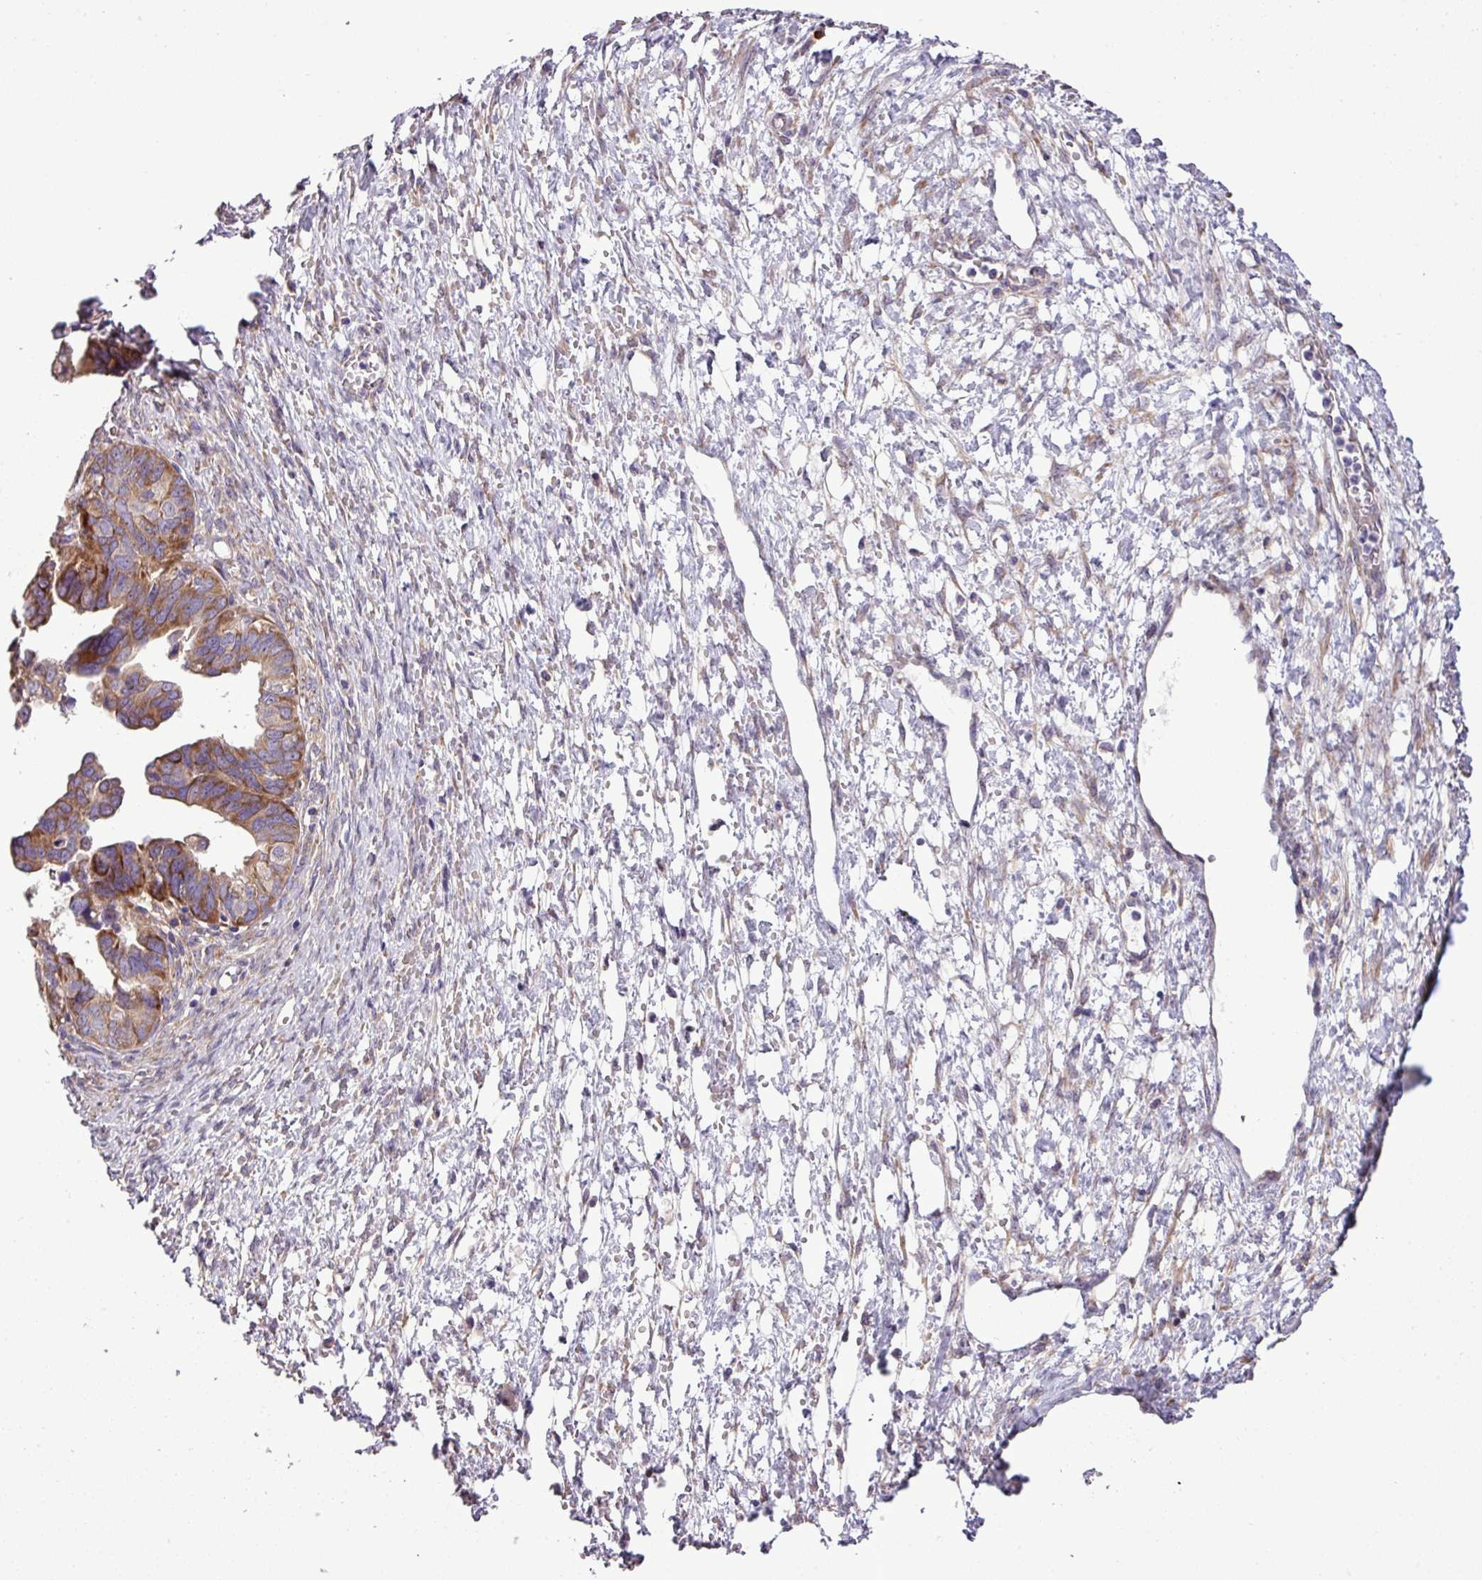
{"staining": {"intensity": "moderate", "quantity": ">75%", "location": "cytoplasmic/membranous"}, "tissue": "ovarian cancer", "cell_type": "Tumor cells", "image_type": "cancer", "snomed": [{"axis": "morphology", "description": "Cystadenocarcinoma, serous, NOS"}, {"axis": "topography", "description": "Ovary"}], "caption": "Immunohistochemical staining of ovarian cancer displays medium levels of moderate cytoplasmic/membranous staining in about >75% of tumor cells. (Brightfield microscopy of DAB IHC at high magnification).", "gene": "RPL13", "patient": {"sex": "female", "age": 64}}